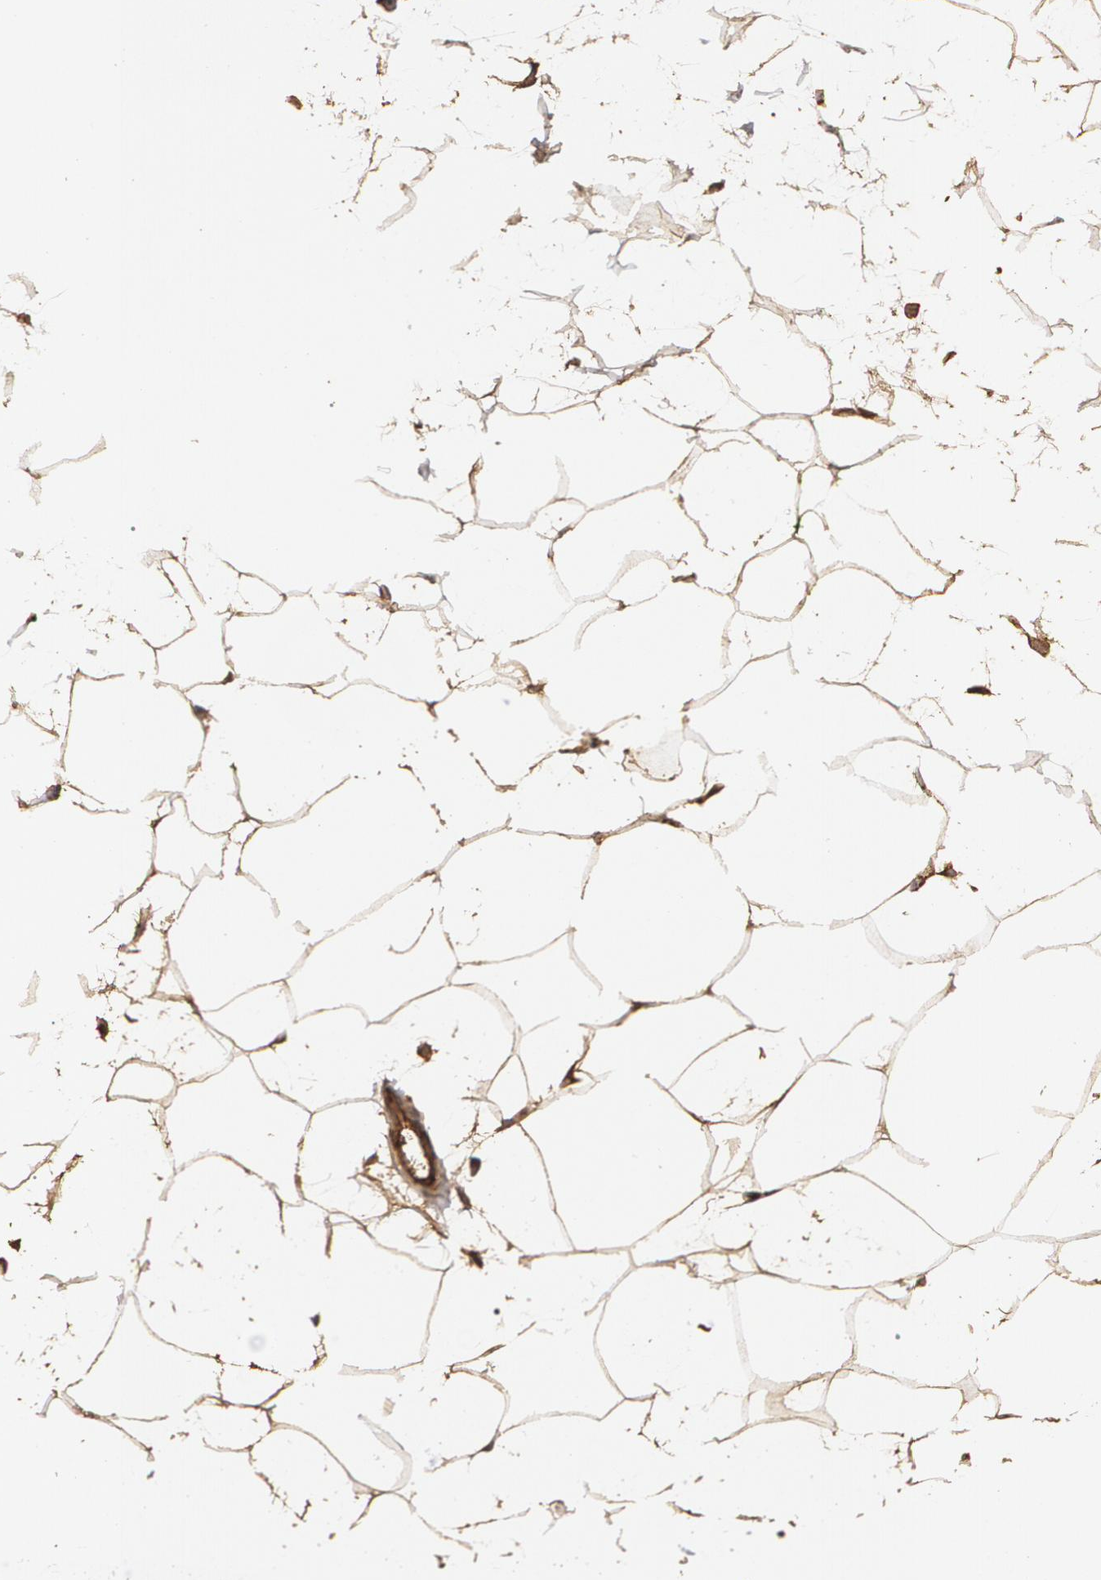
{"staining": {"intensity": "moderate", "quantity": ">75%", "location": "cytoplasmic/membranous"}, "tissue": "adipose tissue", "cell_type": "Adipocytes", "image_type": "normal", "snomed": [{"axis": "morphology", "description": "Normal tissue, NOS"}, {"axis": "morphology", "description": "Duct carcinoma"}, {"axis": "topography", "description": "Breast"}, {"axis": "topography", "description": "Adipose tissue"}], "caption": "Immunohistochemical staining of benign human adipose tissue demonstrates >75% levels of moderate cytoplasmic/membranous protein staining in approximately >75% of adipocytes.", "gene": "PON1", "patient": {"sex": "female", "age": 37}}